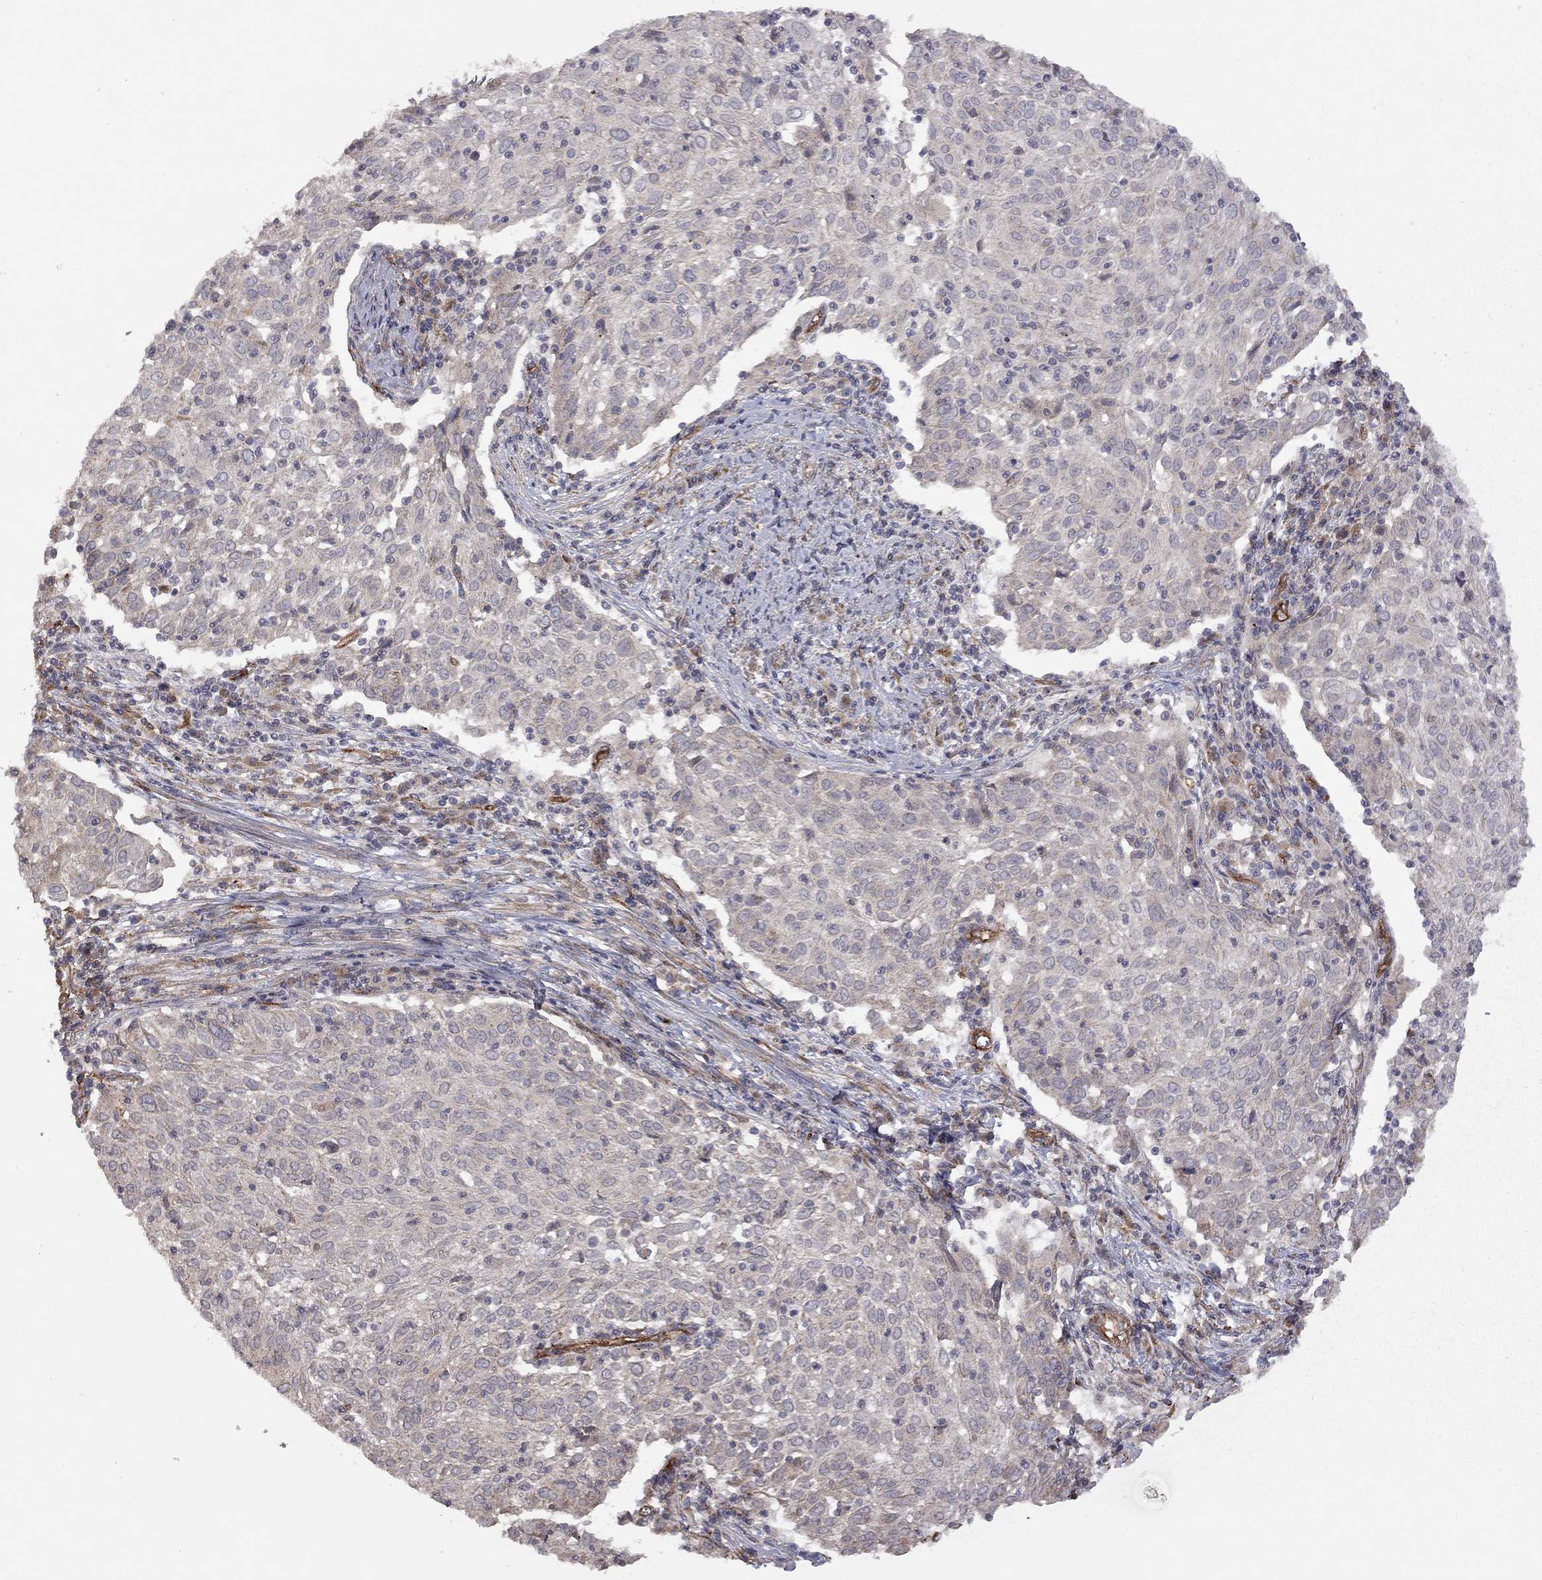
{"staining": {"intensity": "negative", "quantity": "none", "location": "none"}, "tissue": "cervical cancer", "cell_type": "Tumor cells", "image_type": "cancer", "snomed": [{"axis": "morphology", "description": "Squamous cell carcinoma, NOS"}, {"axis": "topography", "description": "Cervix"}], "caption": "Immunohistochemical staining of cervical squamous cell carcinoma exhibits no significant expression in tumor cells. The staining is performed using DAB (3,3'-diaminobenzidine) brown chromogen with nuclei counter-stained in using hematoxylin.", "gene": "EXOC3L2", "patient": {"sex": "female", "age": 39}}